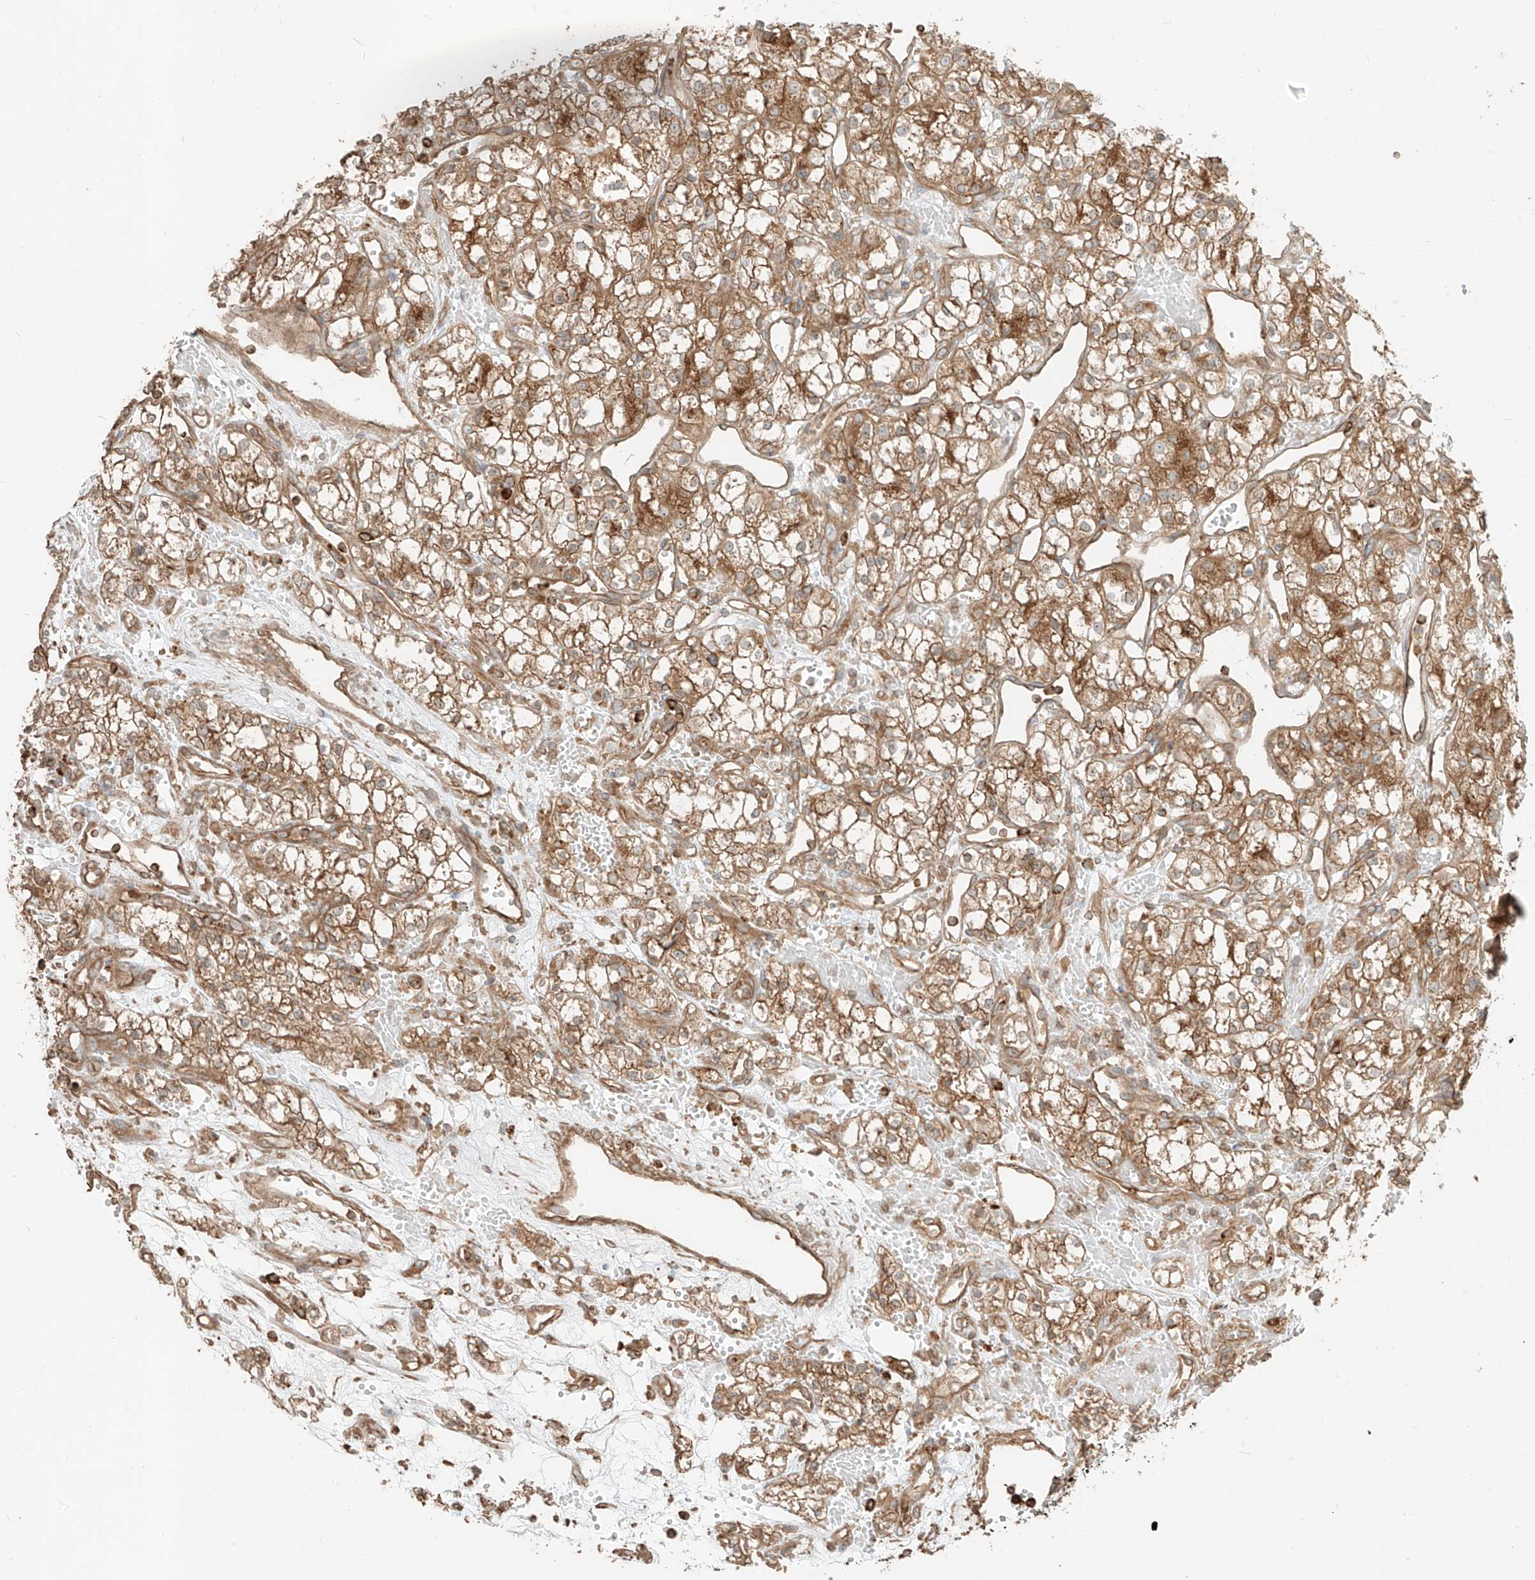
{"staining": {"intensity": "moderate", "quantity": ">75%", "location": "cytoplasmic/membranous"}, "tissue": "renal cancer", "cell_type": "Tumor cells", "image_type": "cancer", "snomed": [{"axis": "morphology", "description": "Adenocarcinoma, NOS"}, {"axis": "topography", "description": "Kidney"}], "caption": "Renal cancer (adenocarcinoma) tissue shows moderate cytoplasmic/membranous positivity in about >75% of tumor cells", "gene": "CCDC115", "patient": {"sex": "male", "age": 59}}